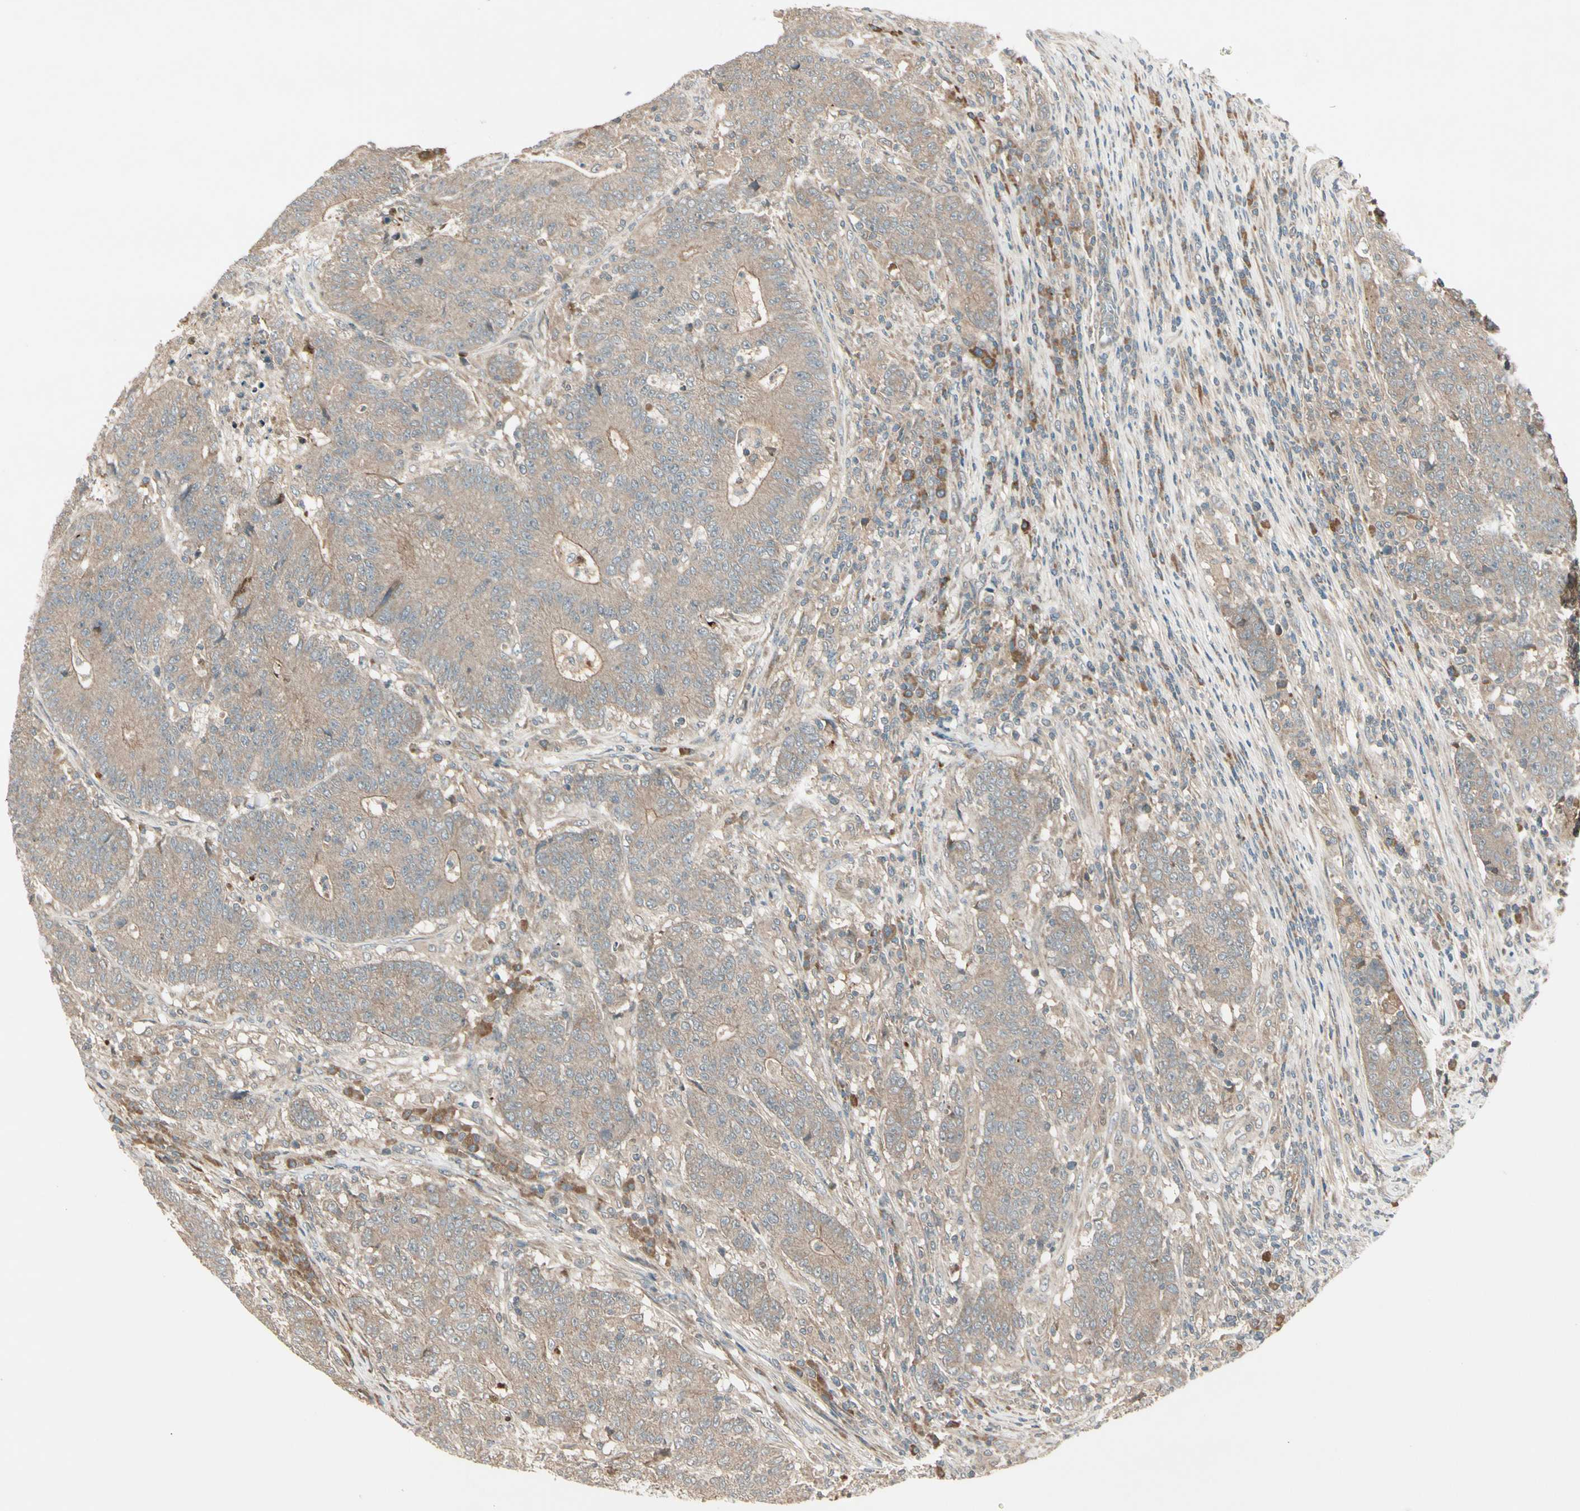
{"staining": {"intensity": "weak", "quantity": ">75%", "location": "cytoplasmic/membranous"}, "tissue": "colorectal cancer", "cell_type": "Tumor cells", "image_type": "cancer", "snomed": [{"axis": "morphology", "description": "Normal tissue, NOS"}, {"axis": "morphology", "description": "Adenocarcinoma, NOS"}, {"axis": "topography", "description": "Colon"}], "caption": "Approximately >75% of tumor cells in human colorectal cancer demonstrate weak cytoplasmic/membranous protein staining as visualized by brown immunohistochemical staining.", "gene": "ACVR1C", "patient": {"sex": "female", "age": 75}}